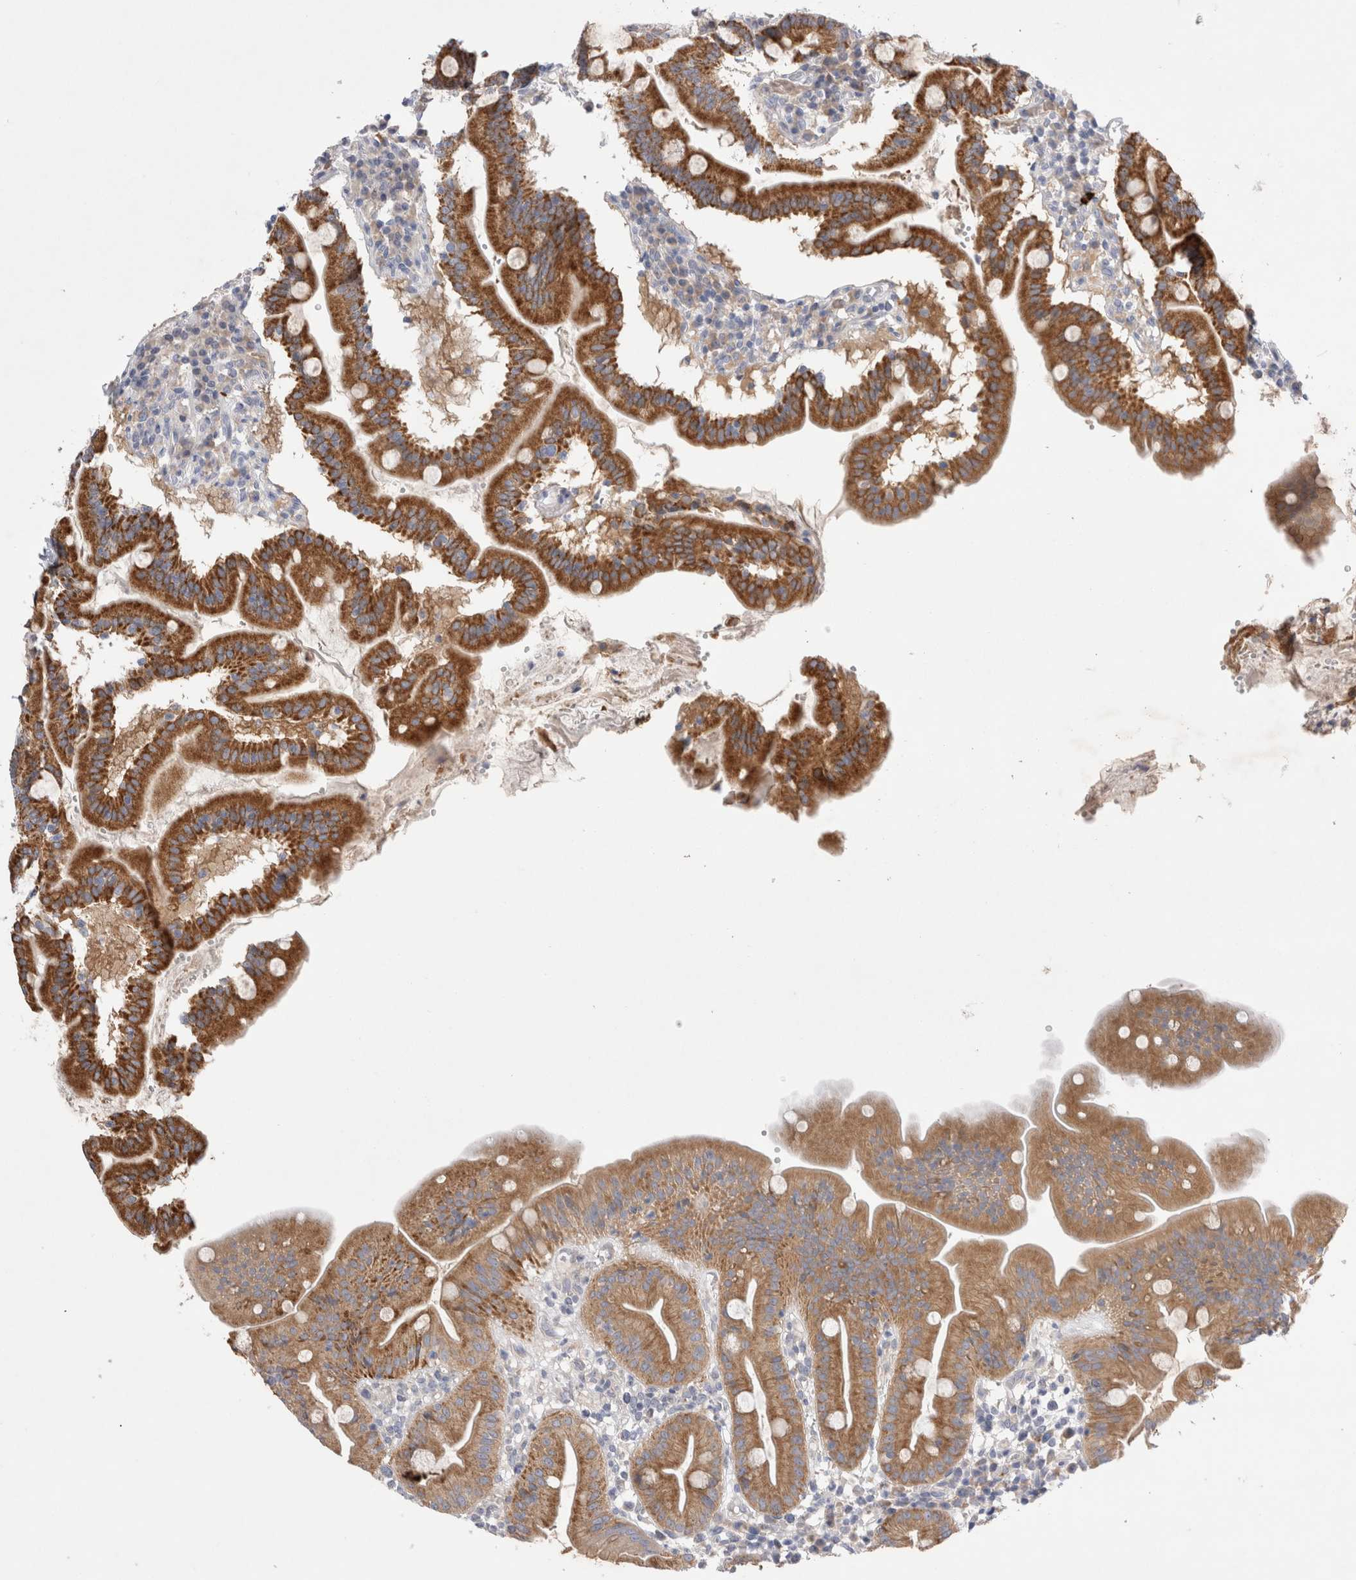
{"staining": {"intensity": "strong", "quantity": ">75%", "location": "cytoplasmic/membranous"}, "tissue": "duodenum", "cell_type": "Glandular cells", "image_type": "normal", "snomed": [{"axis": "morphology", "description": "Normal tissue, NOS"}, {"axis": "topography", "description": "Duodenum"}], "caption": "Immunohistochemical staining of unremarkable human duodenum displays >75% levels of strong cytoplasmic/membranous protein staining in about >75% of glandular cells.", "gene": "RBM12B", "patient": {"sex": "male", "age": 50}}